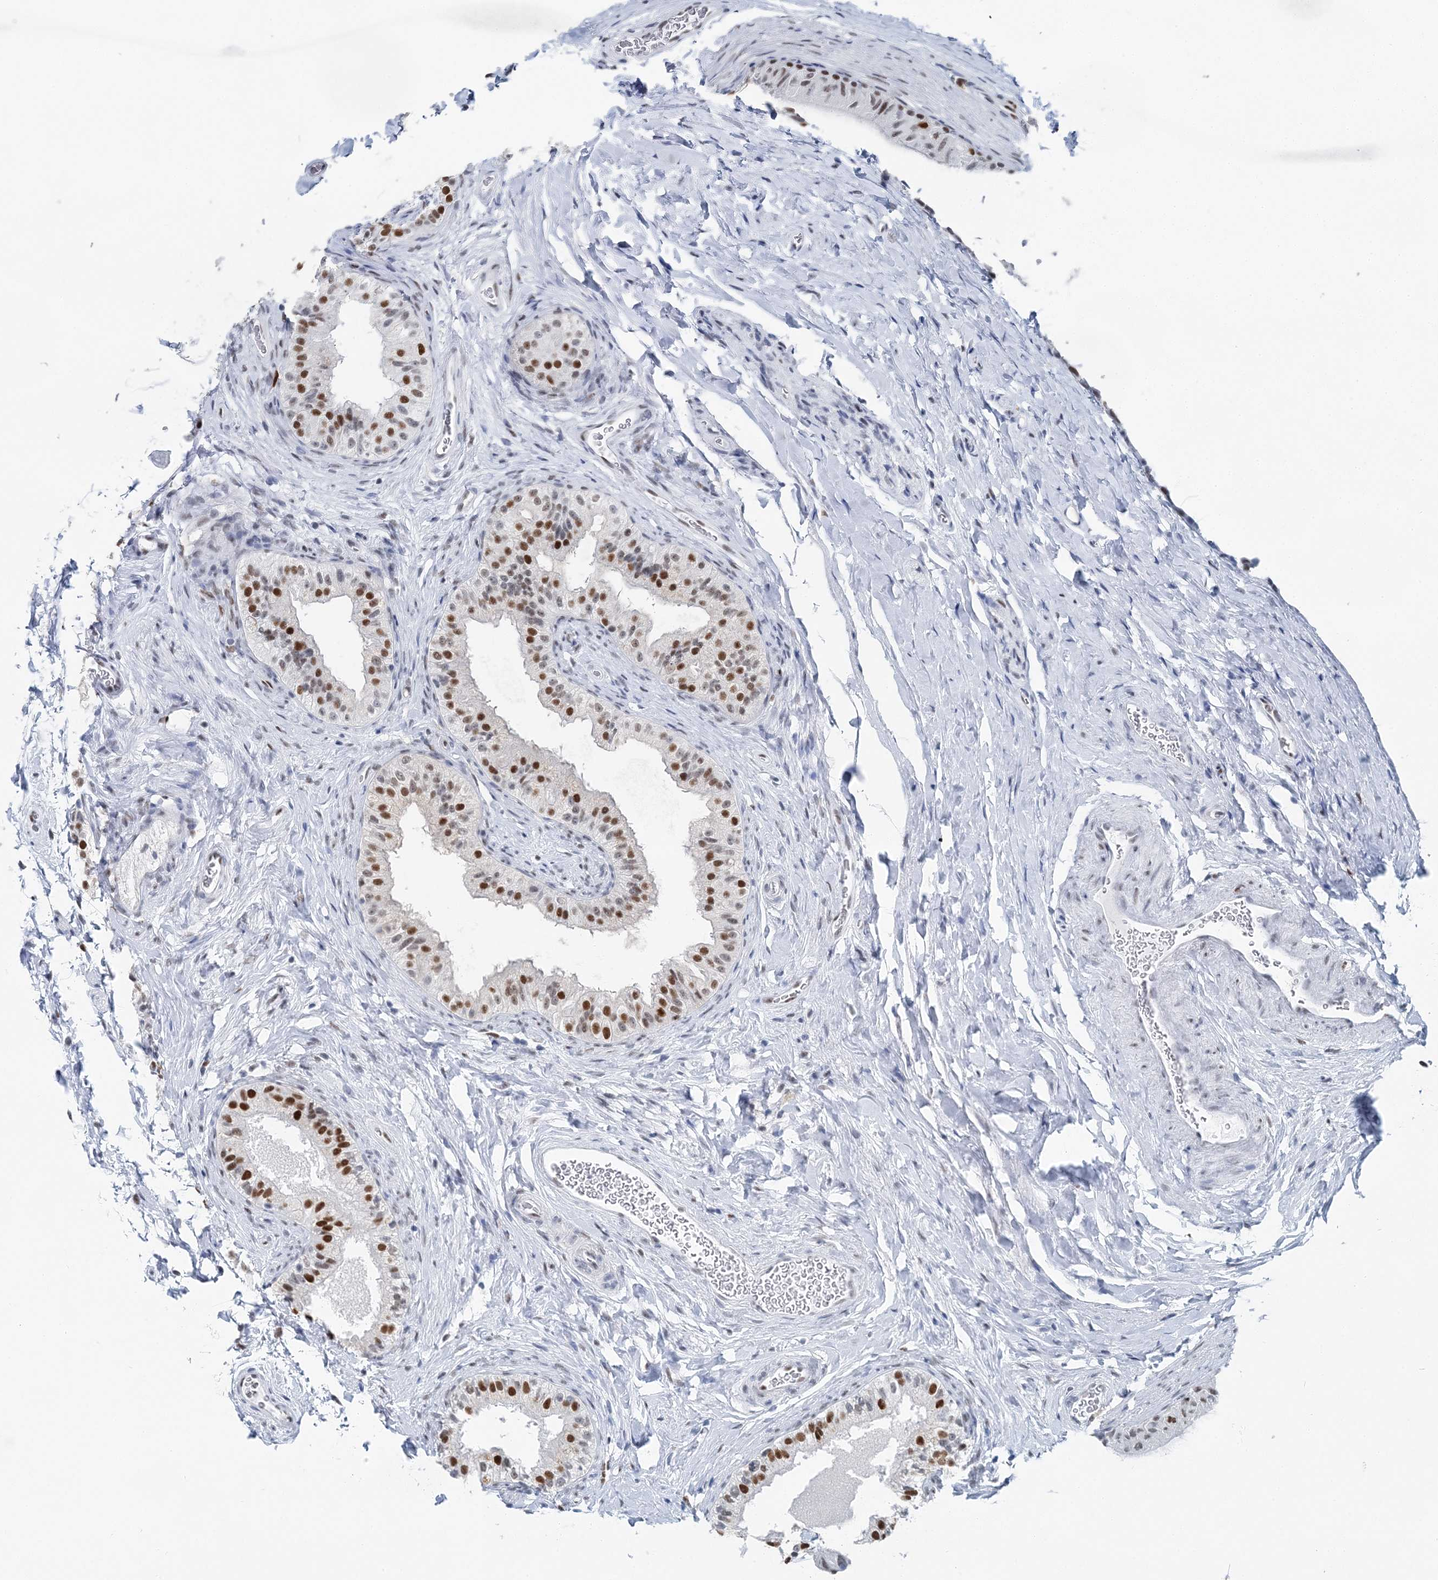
{"staining": {"intensity": "strong", "quantity": "25%-75%", "location": "nuclear"}, "tissue": "epididymis", "cell_type": "Glandular cells", "image_type": "normal", "snomed": [{"axis": "morphology", "description": "Normal tissue, NOS"}, {"axis": "topography", "description": "Epididymis"}], "caption": "This micrograph demonstrates immunohistochemistry staining of benign human epididymis, with high strong nuclear positivity in about 25%-75% of glandular cells.", "gene": "HAT1", "patient": {"sex": "male", "age": 49}}